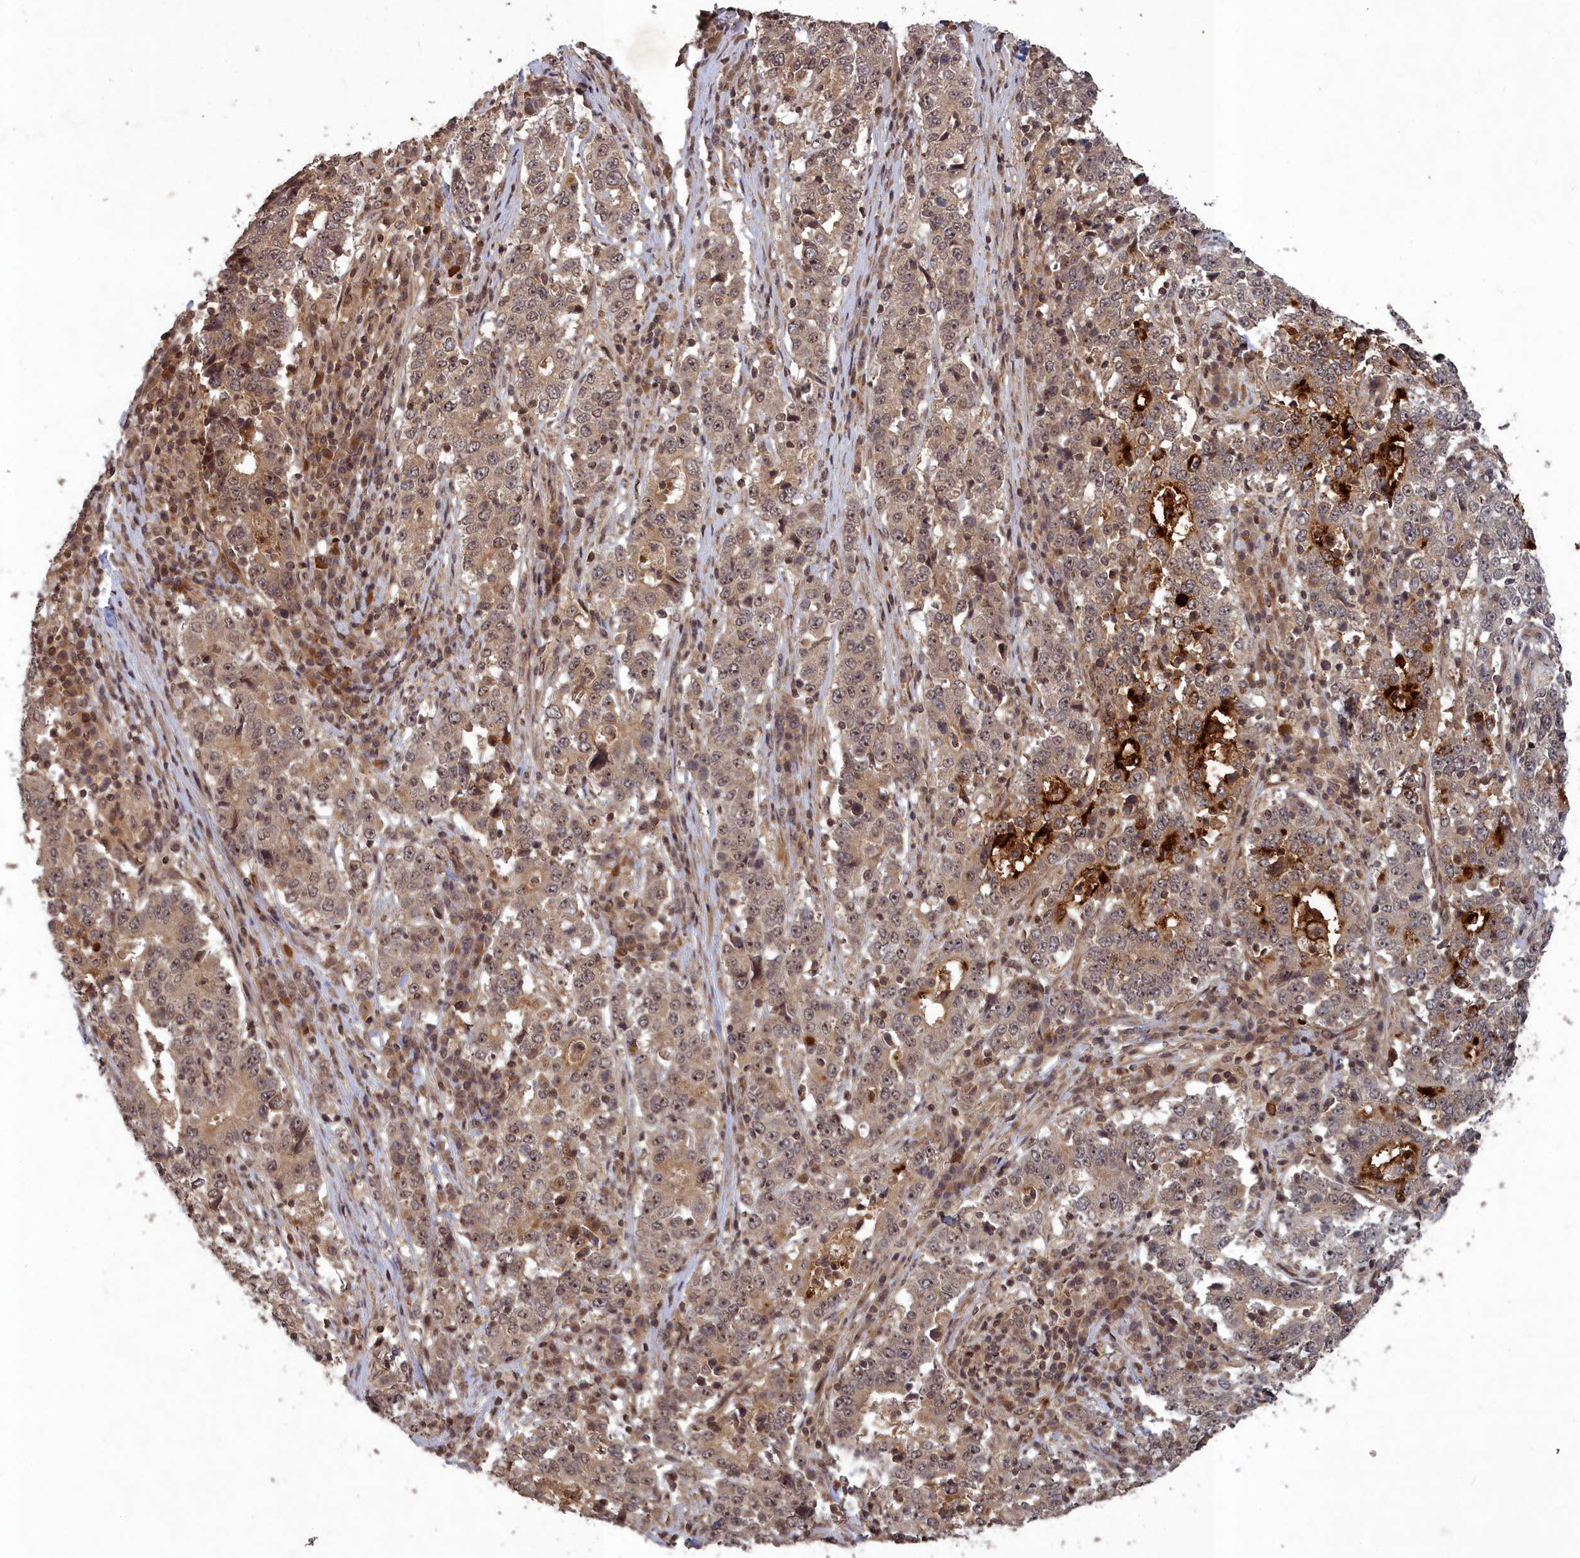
{"staining": {"intensity": "moderate", "quantity": ">75%", "location": "cytoplasmic/membranous,nuclear"}, "tissue": "stomach cancer", "cell_type": "Tumor cells", "image_type": "cancer", "snomed": [{"axis": "morphology", "description": "Adenocarcinoma, NOS"}, {"axis": "topography", "description": "Stomach"}], "caption": "Brown immunohistochemical staining in adenocarcinoma (stomach) demonstrates moderate cytoplasmic/membranous and nuclear positivity in approximately >75% of tumor cells.", "gene": "SRMS", "patient": {"sex": "male", "age": 59}}